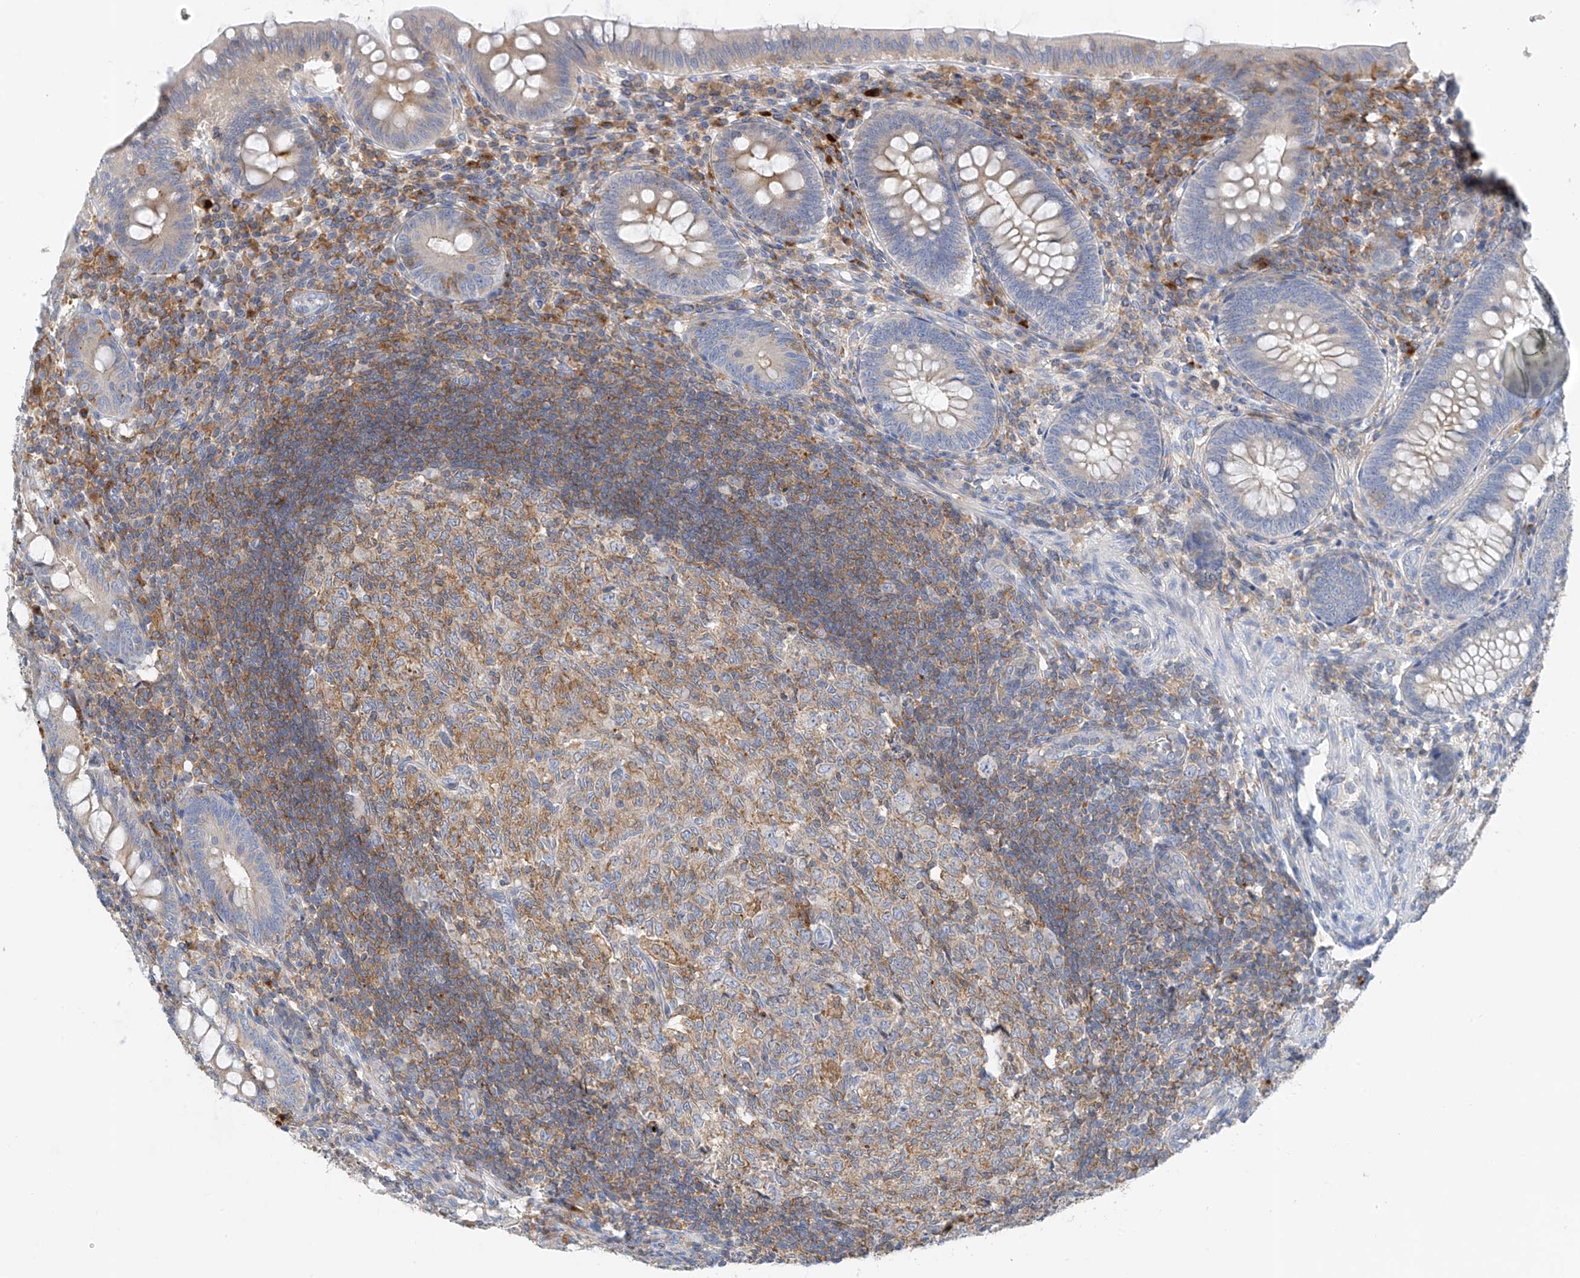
{"staining": {"intensity": "moderate", "quantity": "25%-75%", "location": "cytoplasmic/membranous"}, "tissue": "appendix", "cell_type": "Glandular cells", "image_type": "normal", "snomed": [{"axis": "morphology", "description": "Normal tissue, NOS"}, {"axis": "topography", "description": "Appendix"}], "caption": "Approximately 25%-75% of glandular cells in normal human appendix display moderate cytoplasmic/membranous protein positivity as visualized by brown immunohistochemical staining.", "gene": "NALCN", "patient": {"sex": "male", "age": 14}}